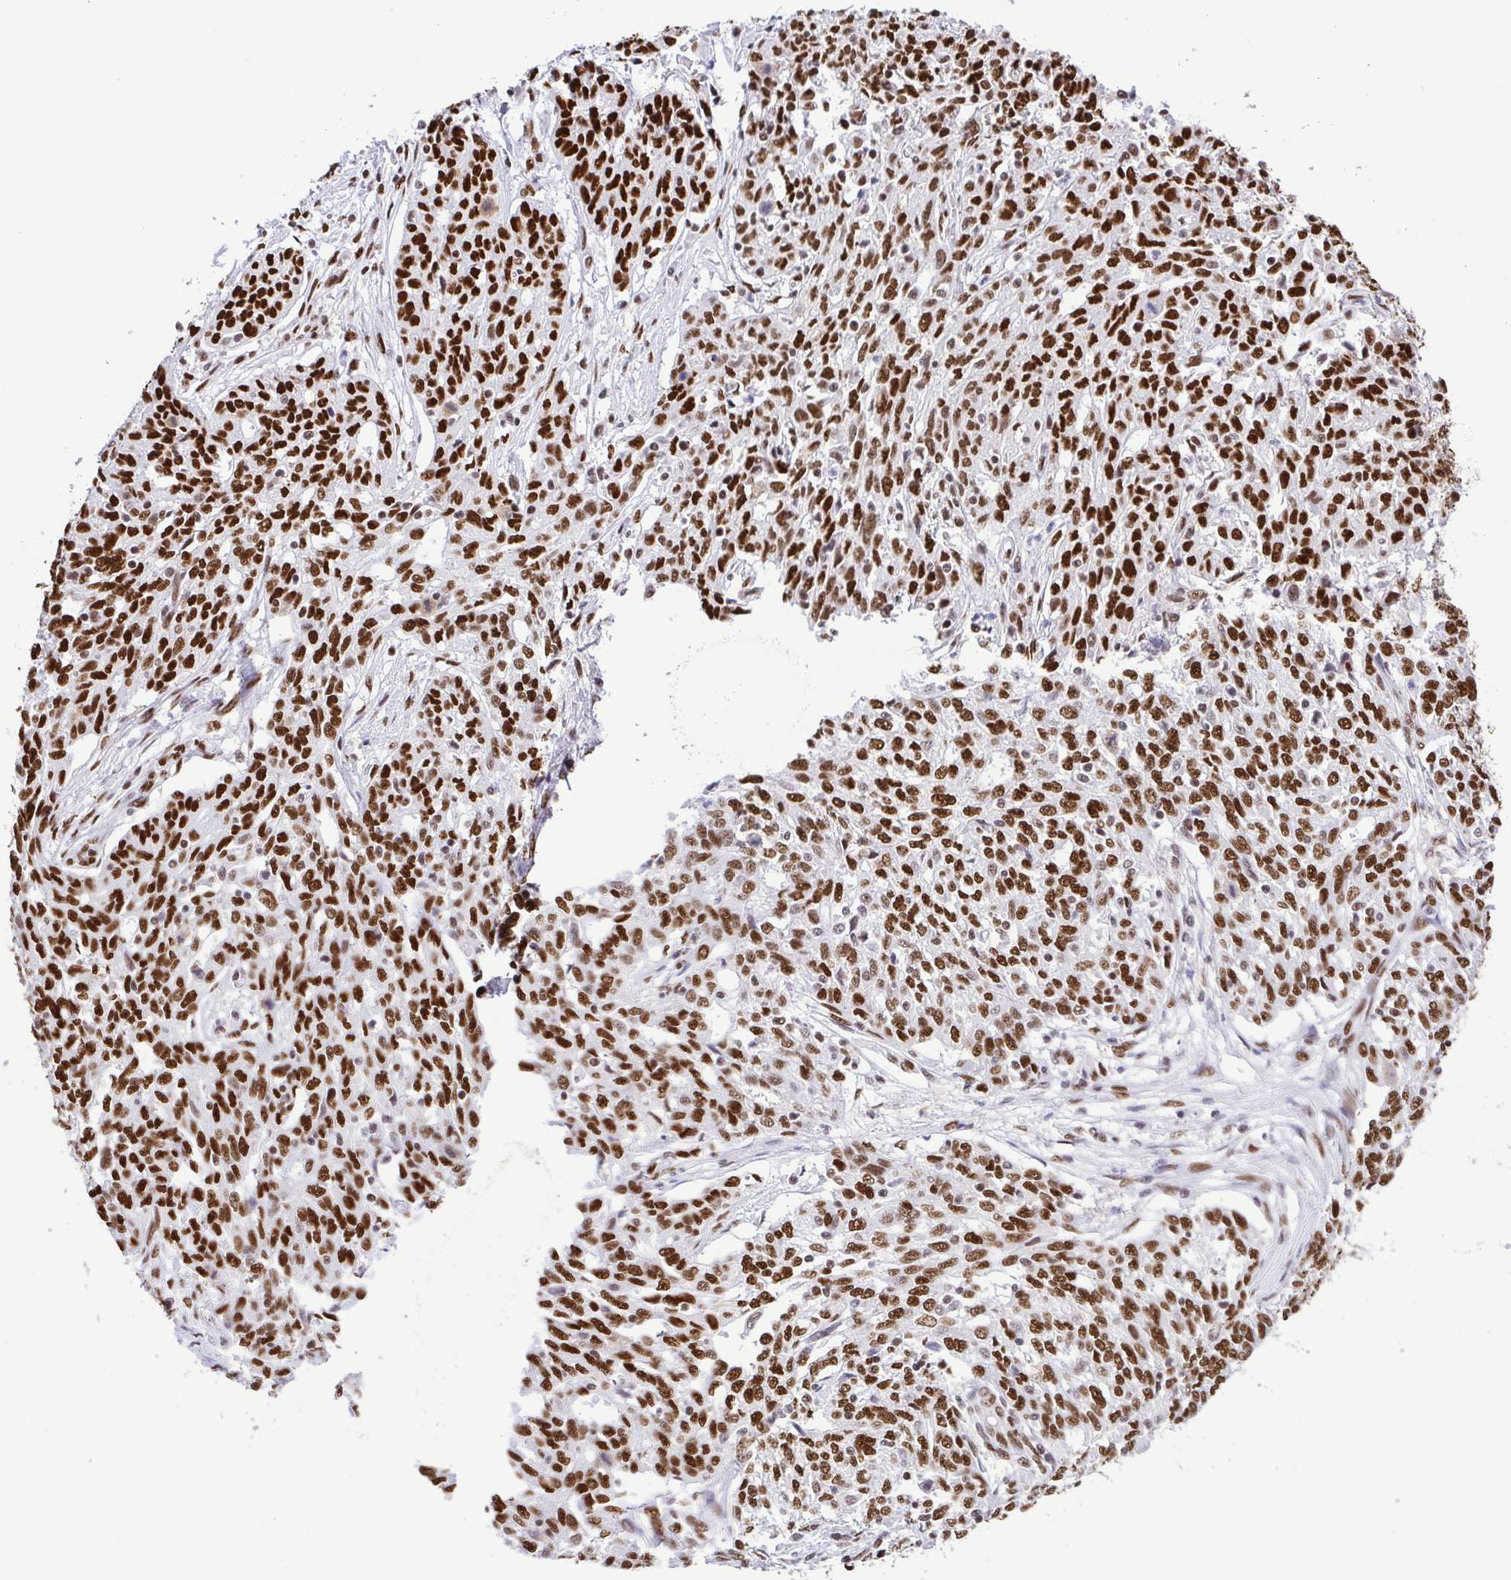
{"staining": {"intensity": "strong", "quantity": ">75%", "location": "nuclear"}, "tissue": "ovarian cancer", "cell_type": "Tumor cells", "image_type": "cancer", "snomed": [{"axis": "morphology", "description": "Cystadenocarcinoma, serous, NOS"}, {"axis": "topography", "description": "Ovary"}], "caption": "Ovarian serous cystadenocarcinoma stained for a protein (brown) reveals strong nuclear positive staining in about >75% of tumor cells.", "gene": "TRIM28", "patient": {"sex": "female", "age": 67}}